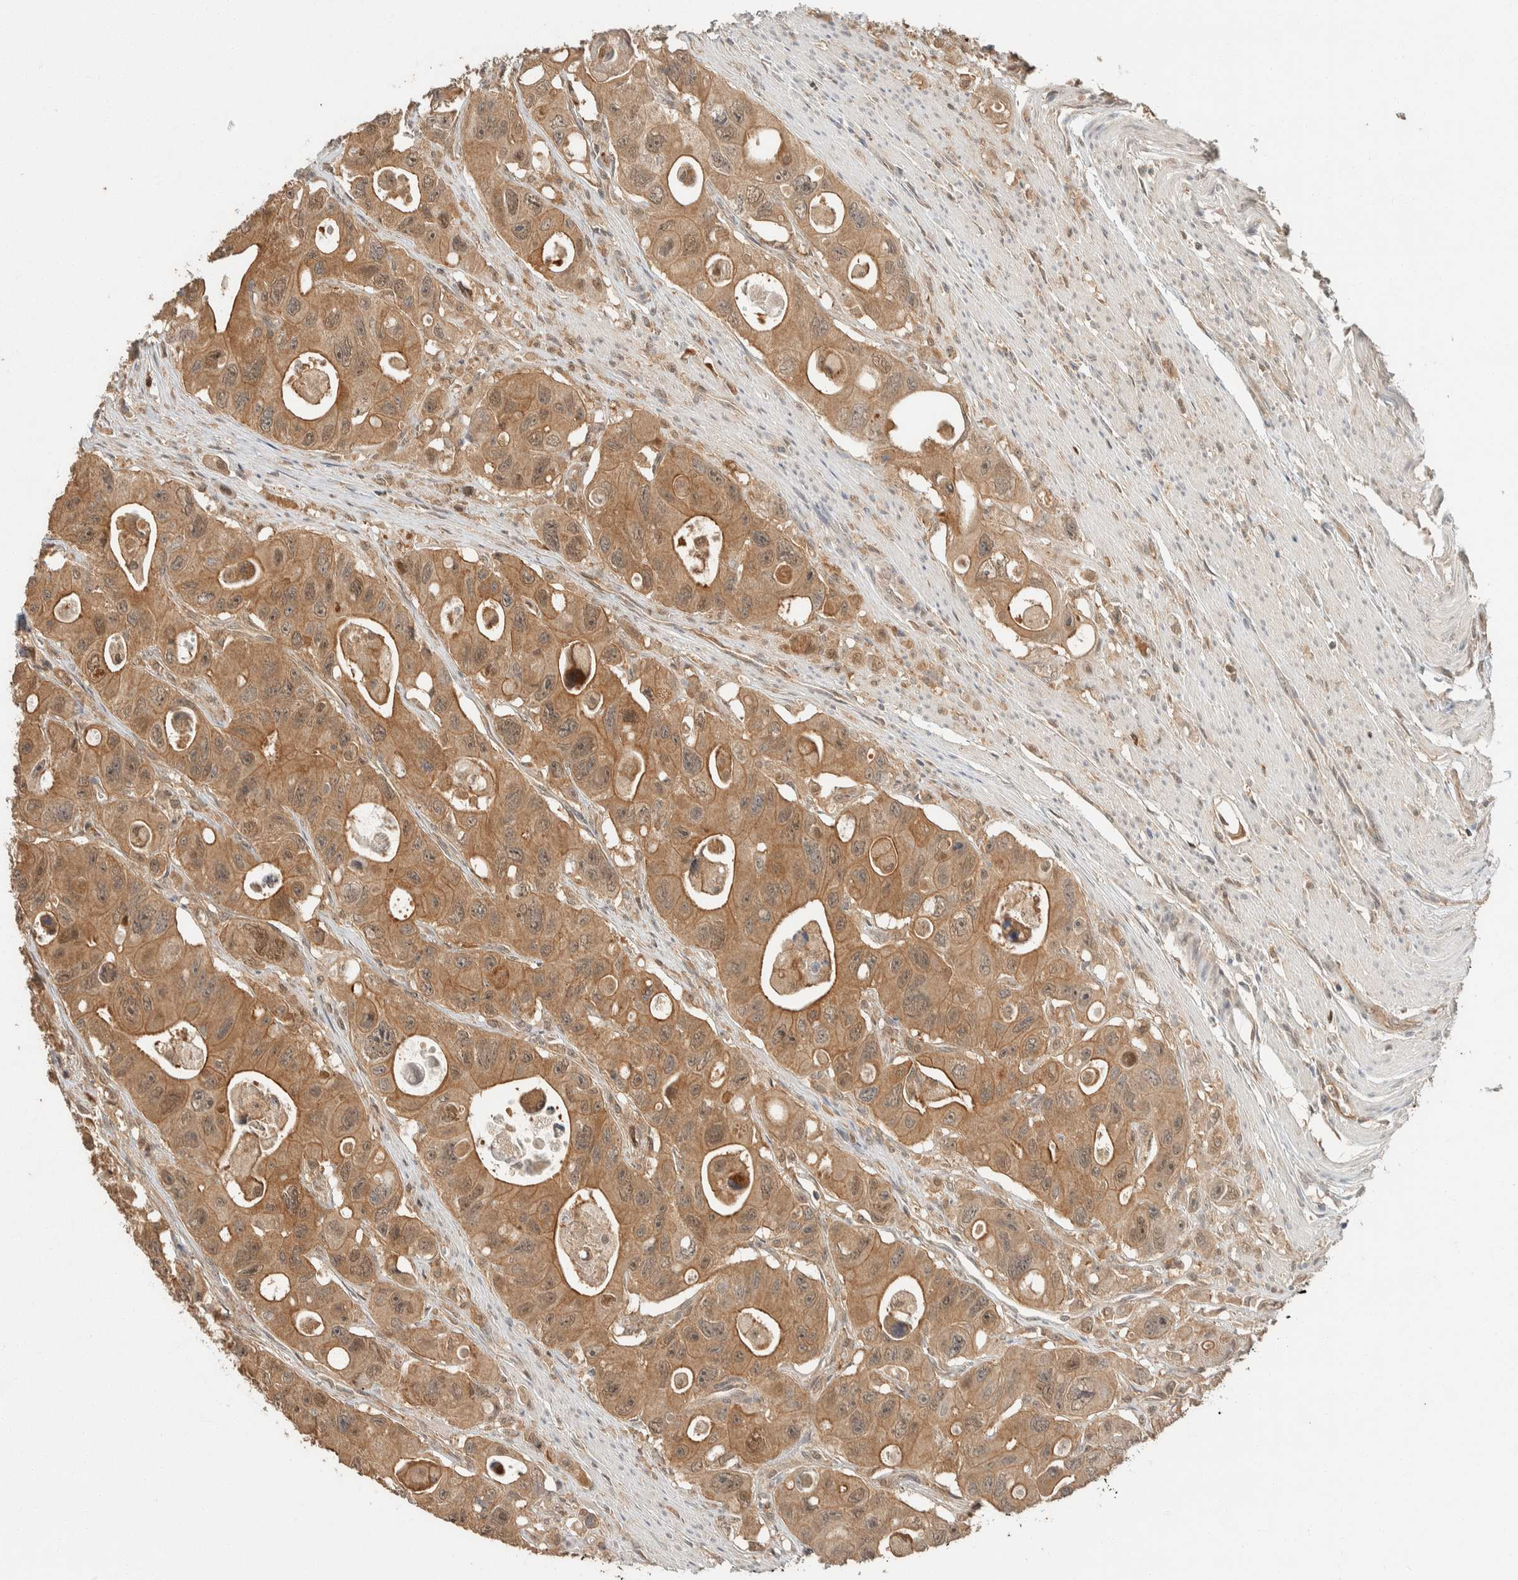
{"staining": {"intensity": "moderate", "quantity": ">75%", "location": "cytoplasmic/membranous,nuclear"}, "tissue": "colorectal cancer", "cell_type": "Tumor cells", "image_type": "cancer", "snomed": [{"axis": "morphology", "description": "Adenocarcinoma, NOS"}, {"axis": "topography", "description": "Colon"}], "caption": "There is medium levels of moderate cytoplasmic/membranous and nuclear expression in tumor cells of adenocarcinoma (colorectal), as demonstrated by immunohistochemical staining (brown color).", "gene": "ZNF567", "patient": {"sex": "female", "age": 46}}